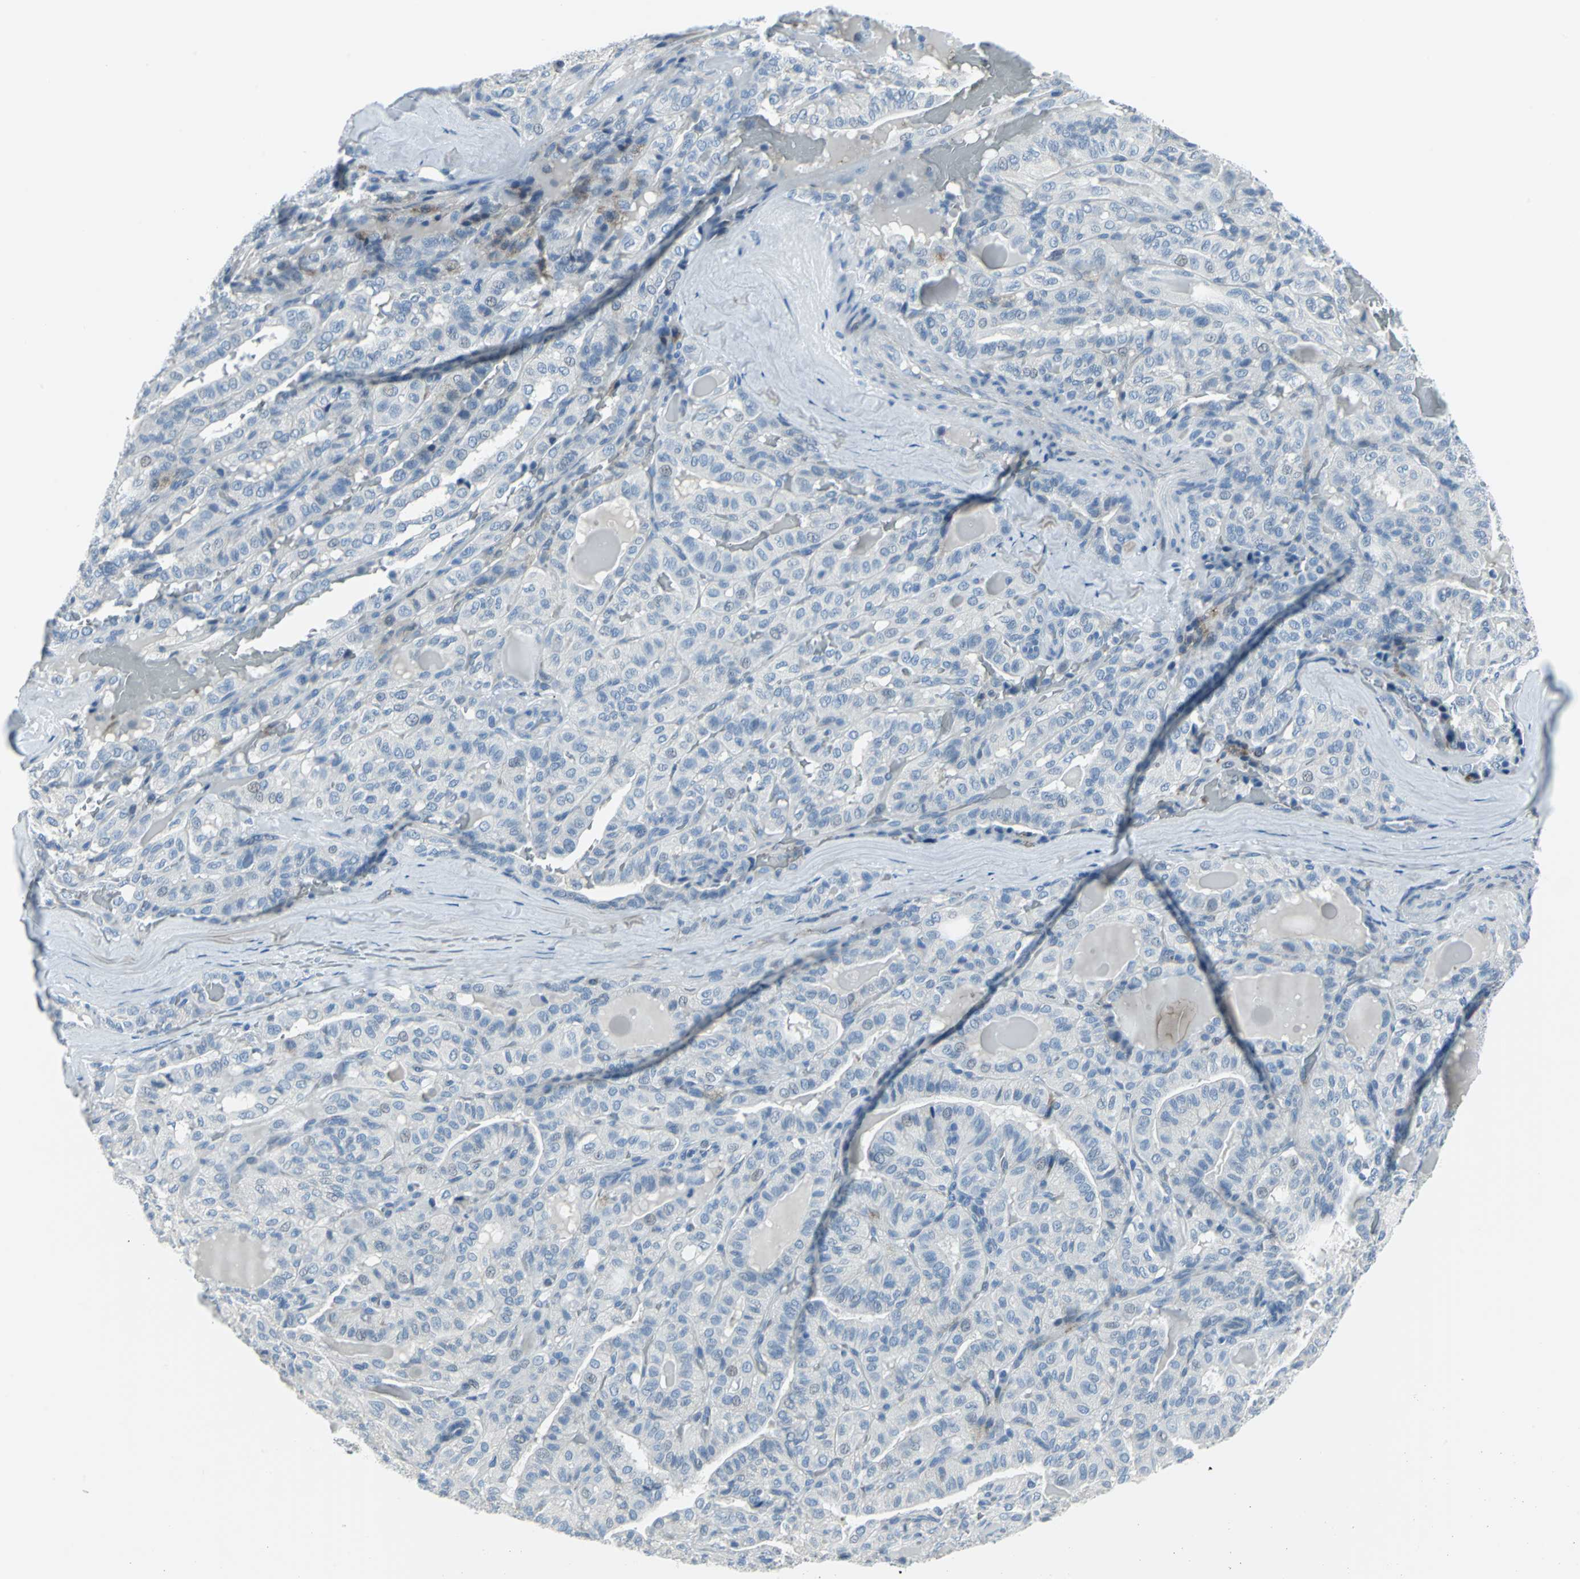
{"staining": {"intensity": "negative", "quantity": "none", "location": "none"}, "tissue": "thyroid cancer", "cell_type": "Tumor cells", "image_type": "cancer", "snomed": [{"axis": "morphology", "description": "Papillary adenocarcinoma, NOS"}, {"axis": "topography", "description": "Thyroid gland"}], "caption": "A high-resolution image shows immunohistochemistry staining of papillary adenocarcinoma (thyroid), which reveals no significant expression in tumor cells.", "gene": "DNAI2", "patient": {"sex": "male", "age": 77}}